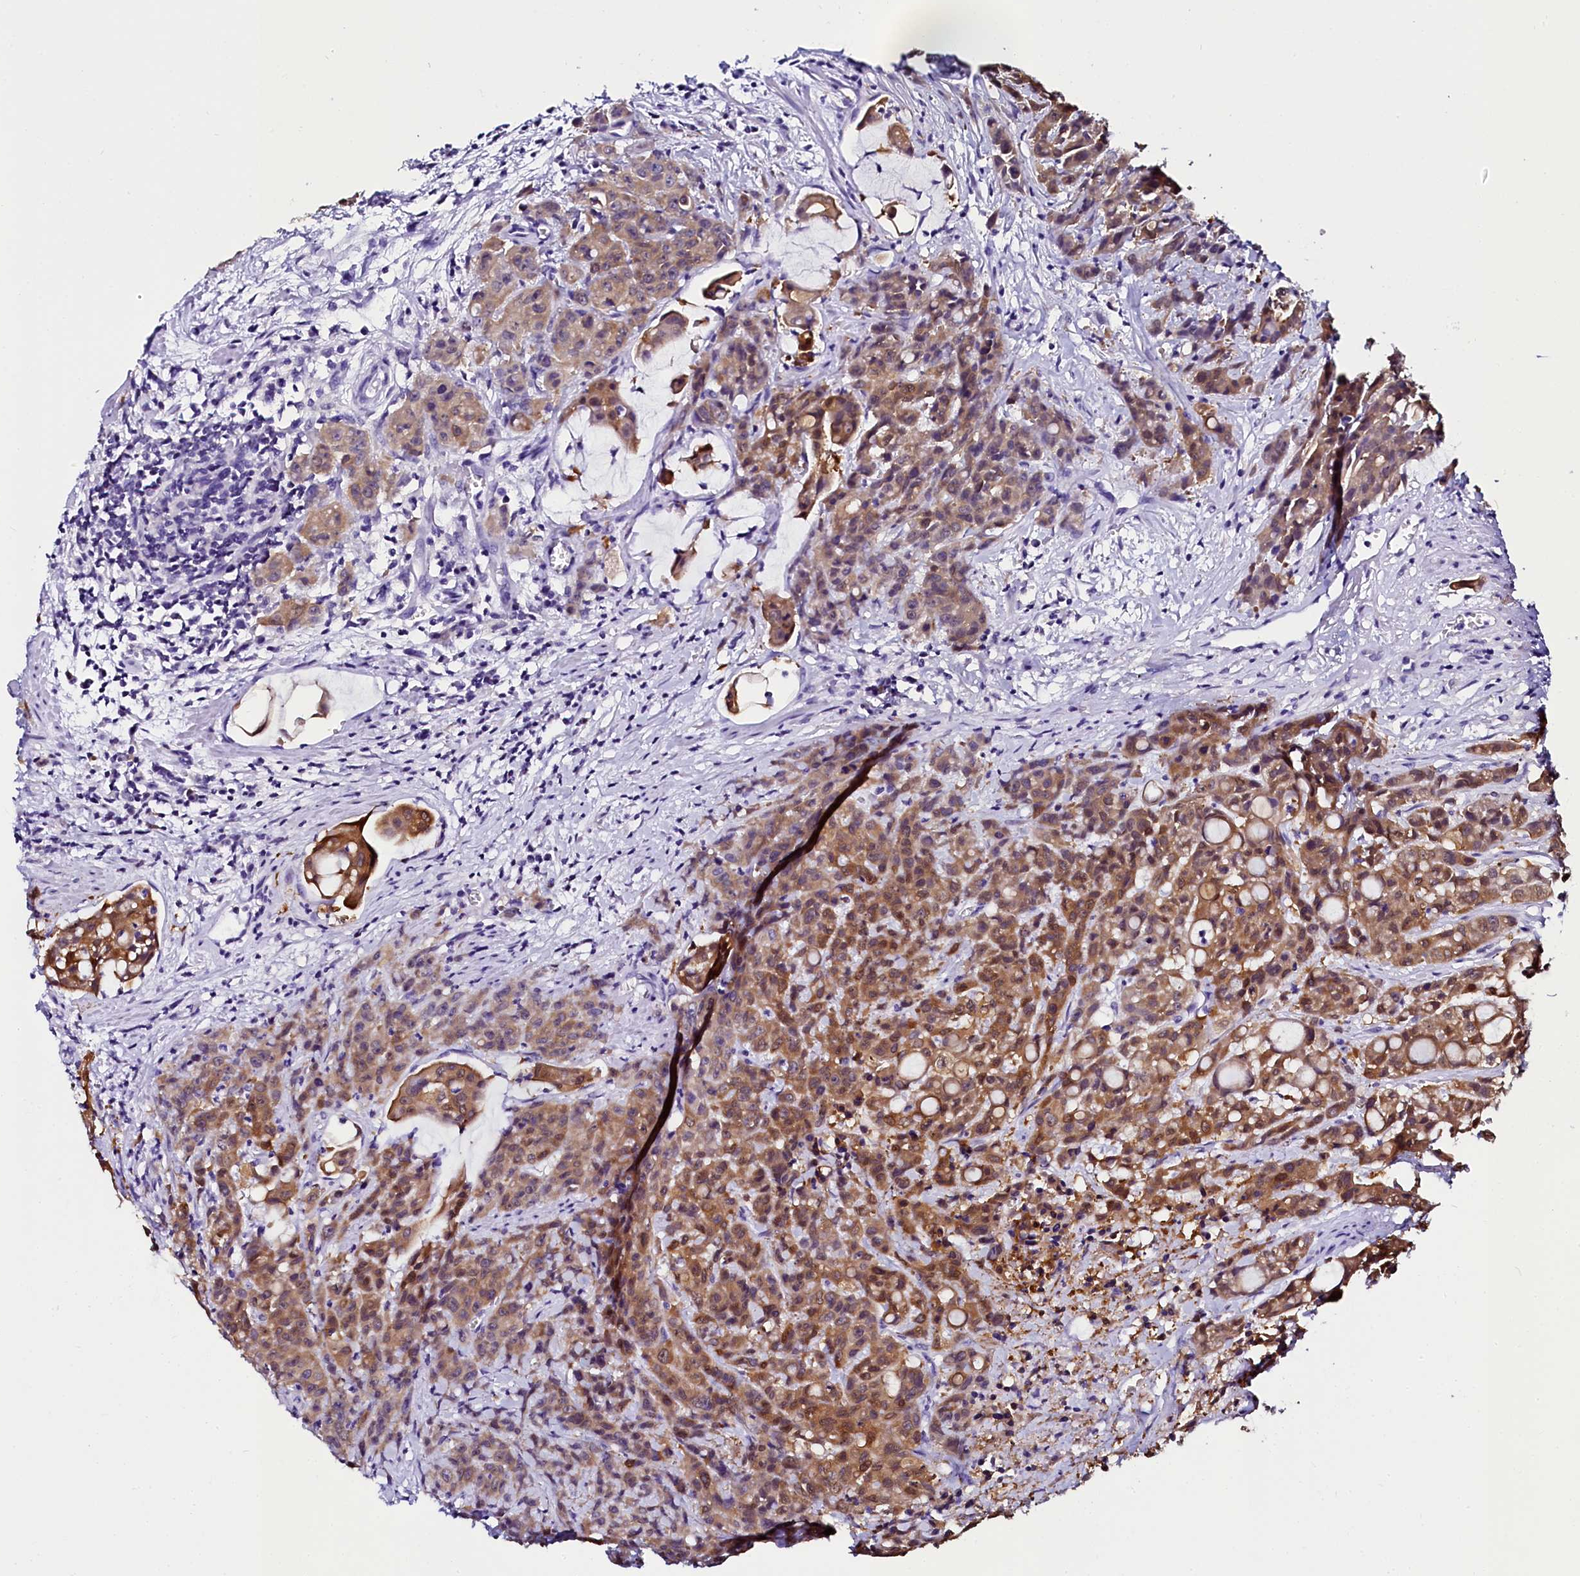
{"staining": {"intensity": "moderate", "quantity": ">75%", "location": "cytoplasmic/membranous"}, "tissue": "colorectal cancer", "cell_type": "Tumor cells", "image_type": "cancer", "snomed": [{"axis": "morphology", "description": "Adenocarcinoma, NOS"}, {"axis": "topography", "description": "Colon"}], "caption": "Colorectal adenocarcinoma stained with a brown dye displays moderate cytoplasmic/membranous positive staining in about >75% of tumor cells.", "gene": "SORD", "patient": {"sex": "male", "age": 62}}